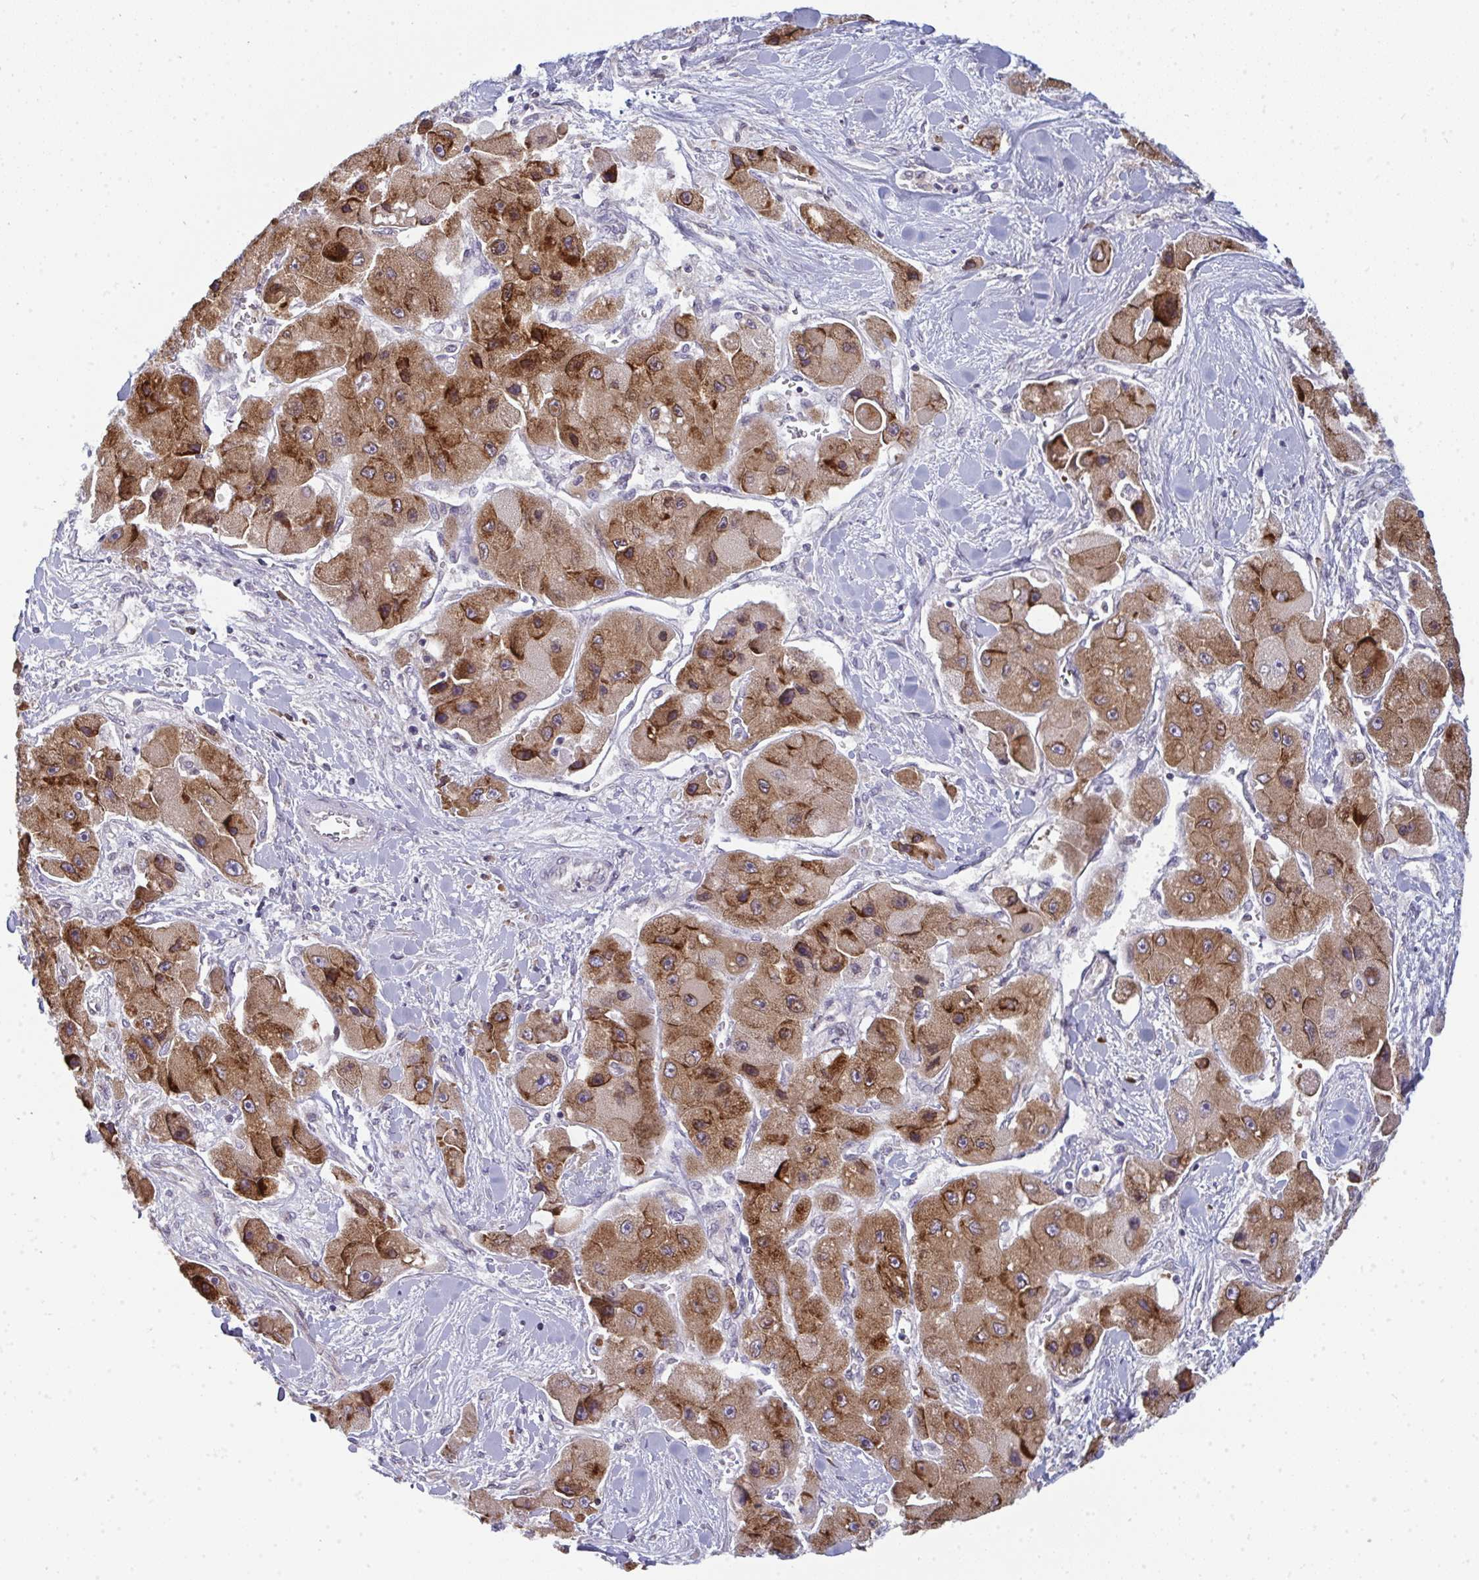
{"staining": {"intensity": "strong", "quantity": ">75%", "location": "cytoplasmic/membranous"}, "tissue": "liver cancer", "cell_type": "Tumor cells", "image_type": "cancer", "snomed": [{"axis": "morphology", "description": "Carcinoma, Hepatocellular, NOS"}, {"axis": "topography", "description": "Liver"}], "caption": "Approximately >75% of tumor cells in human liver cancer show strong cytoplasmic/membranous protein expression as visualized by brown immunohistochemical staining.", "gene": "LYSMD4", "patient": {"sex": "male", "age": 24}}